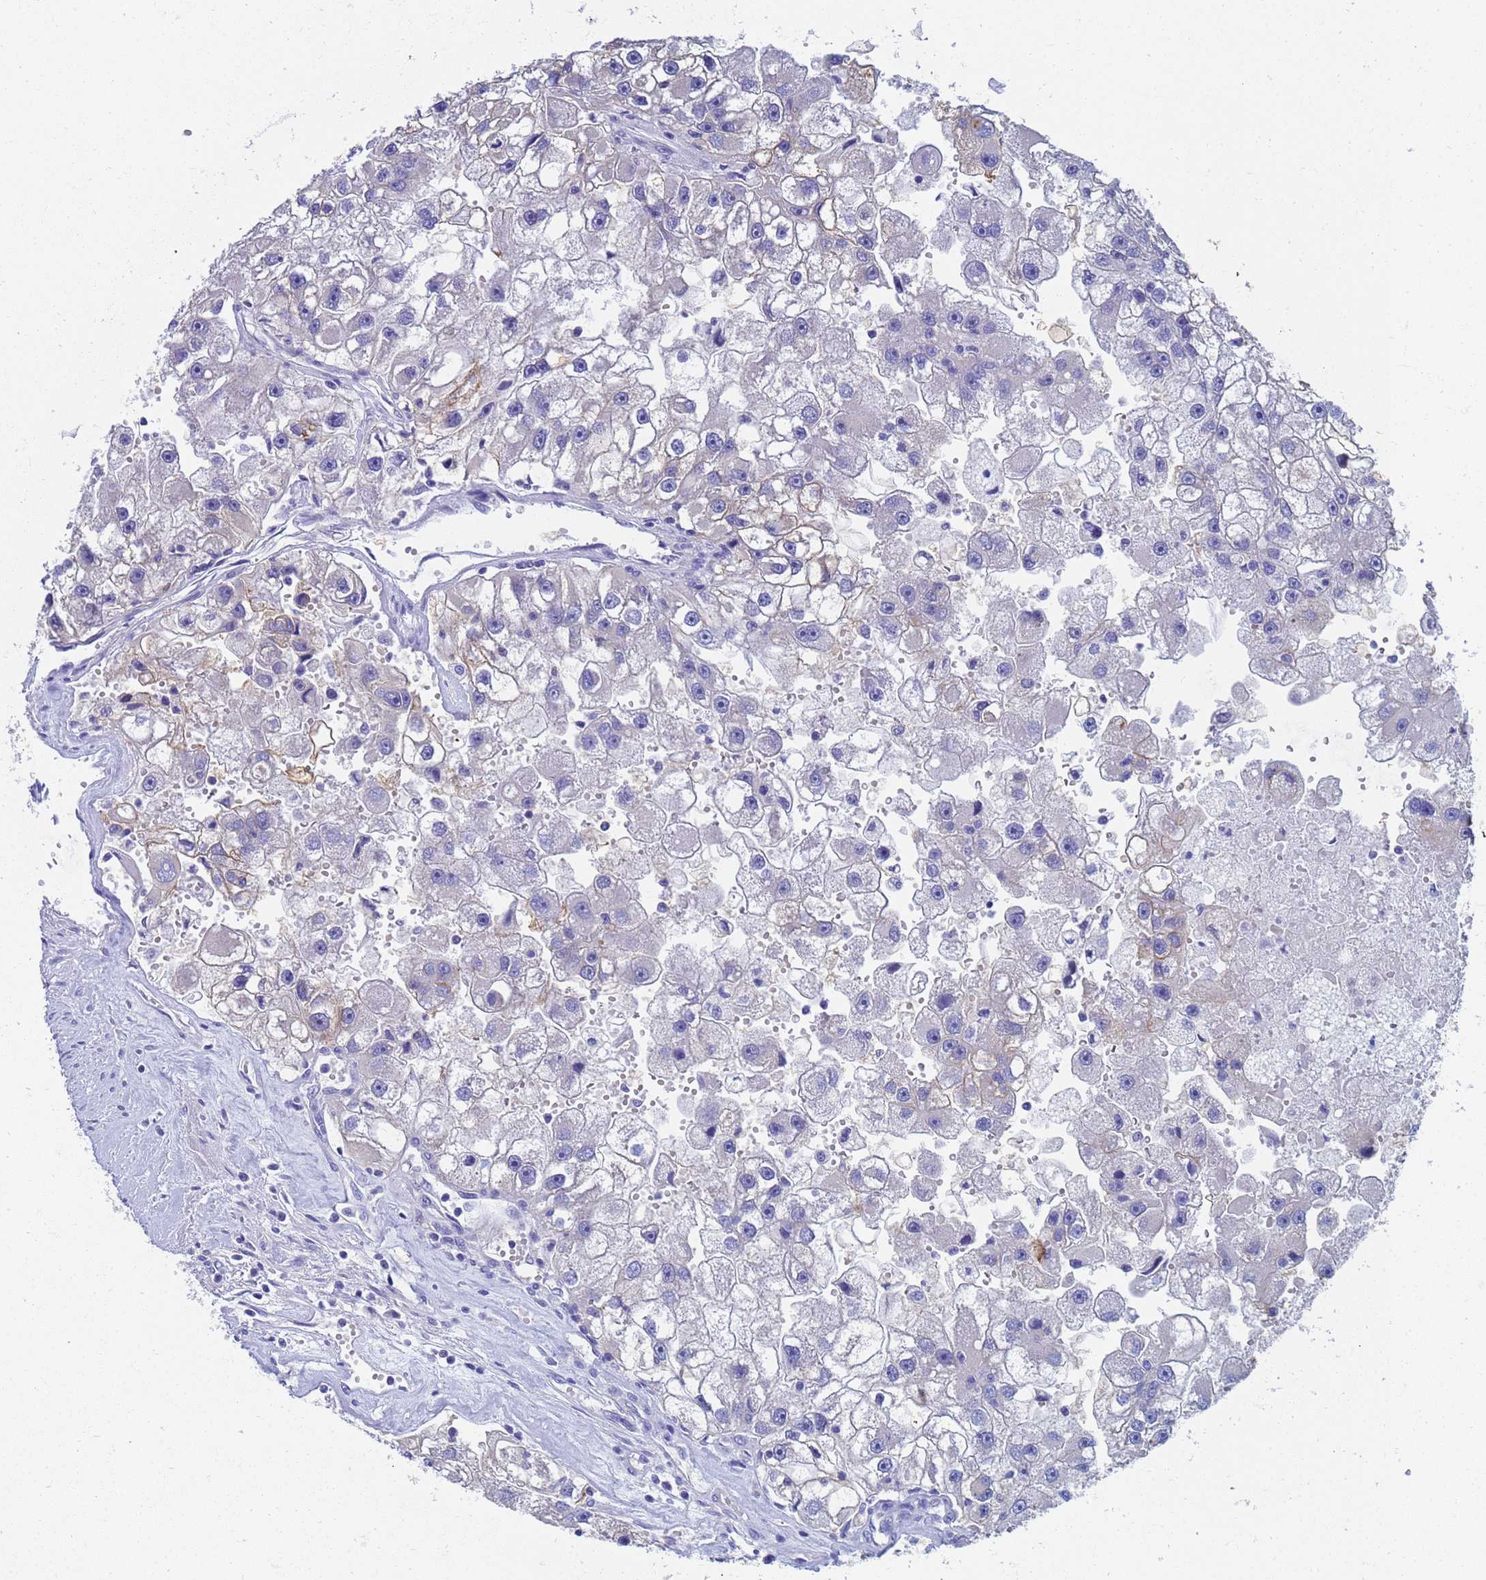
{"staining": {"intensity": "weak", "quantity": "<25%", "location": "cytoplasmic/membranous"}, "tissue": "renal cancer", "cell_type": "Tumor cells", "image_type": "cancer", "snomed": [{"axis": "morphology", "description": "Adenocarcinoma, NOS"}, {"axis": "topography", "description": "Kidney"}], "caption": "There is no significant expression in tumor cells of renal adenocarcinoma.", "gene": "UBE2O", "patient": {"sex": "male", "age": 63}}